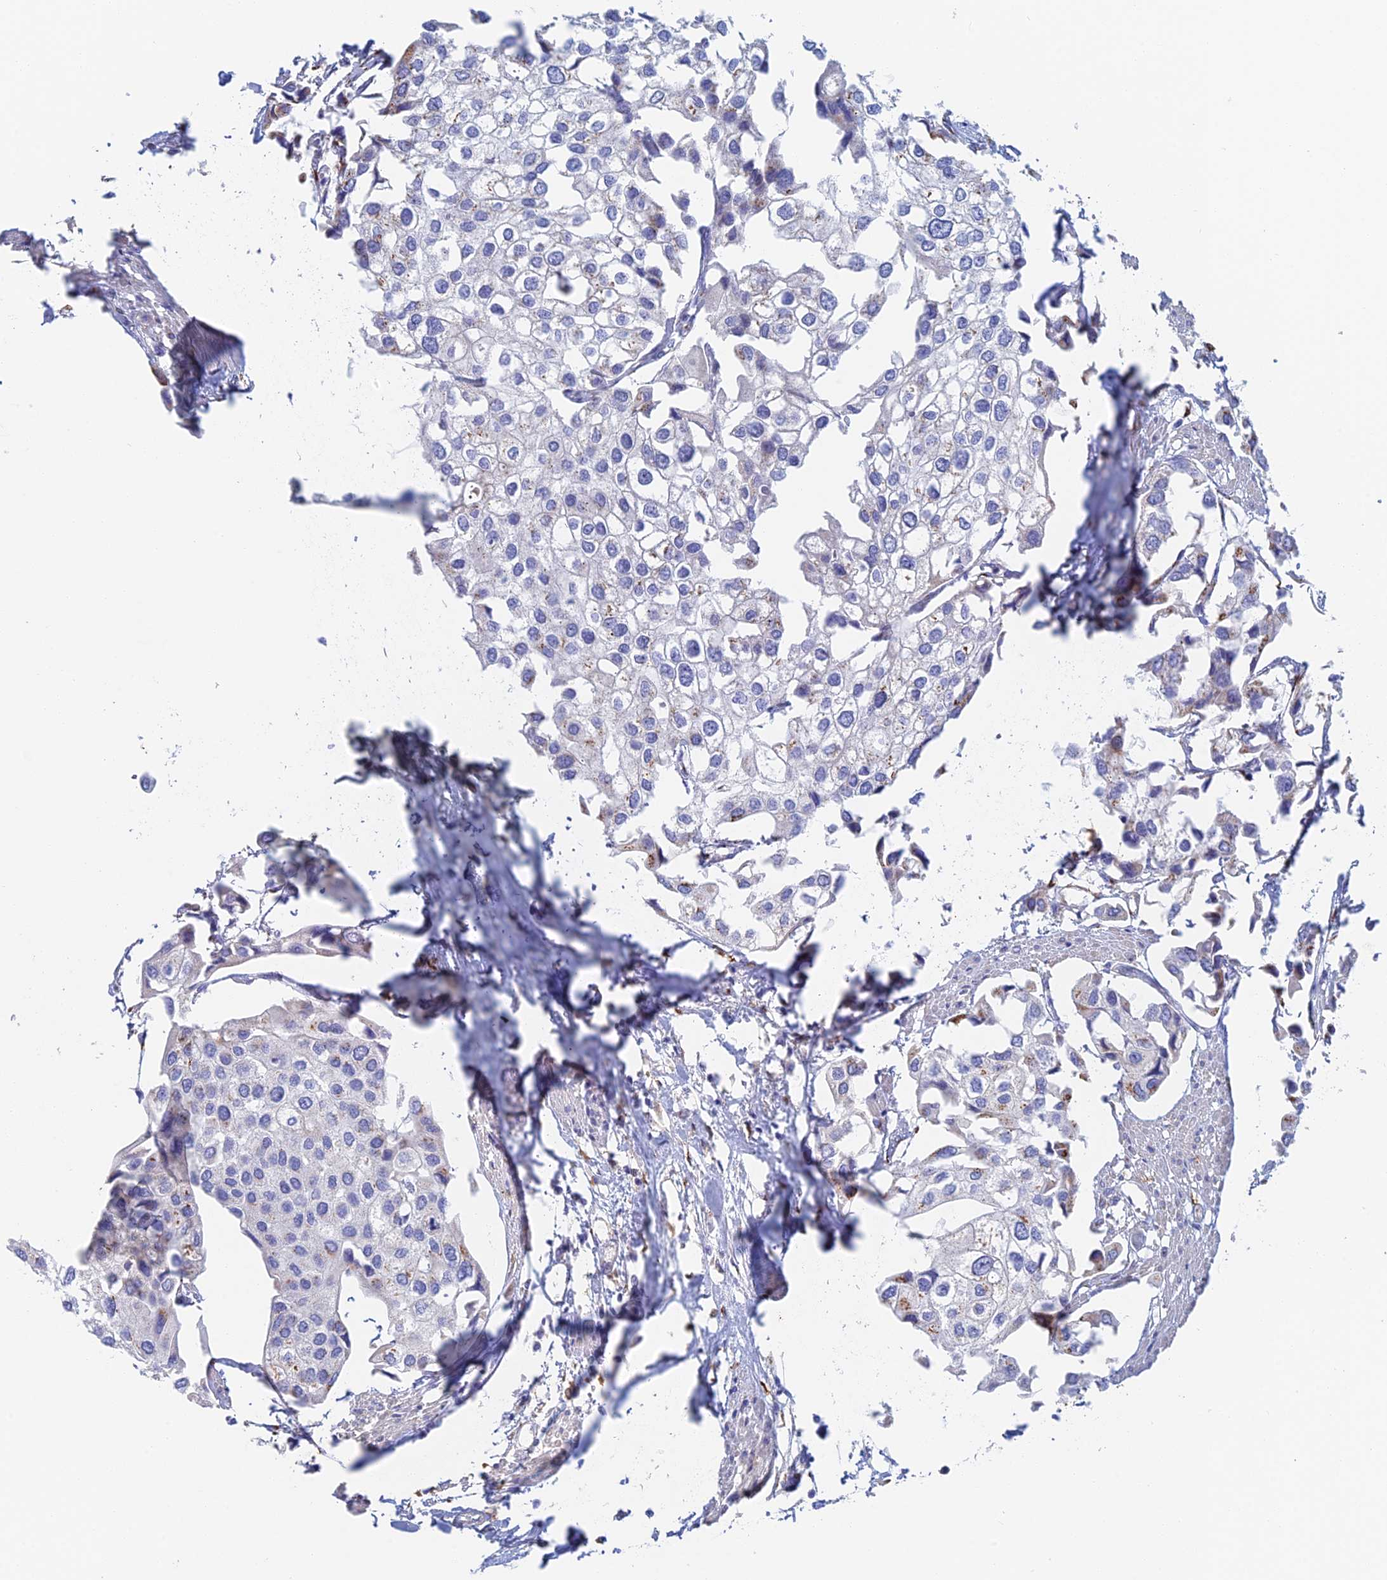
{"staining": {"intensity": "negative", "quantity": "none", "location": "none"}, "tissue": "urothelial cancer", "cell_type": "Tumor cells", "image_type": "cancer", "snomed": [{"axis": "morphology", "description": "Urothelial carcinoma, High grade"}, {"axis": "topography", "description": "Urinary bladder"}], "caption": "Immunohistochemical staining of urothelial carcinoma (high-grade) shows no significant expression in tumor cells.", "gene": "SLC24A3", "patient": {"sex": "male", "age": 64}}